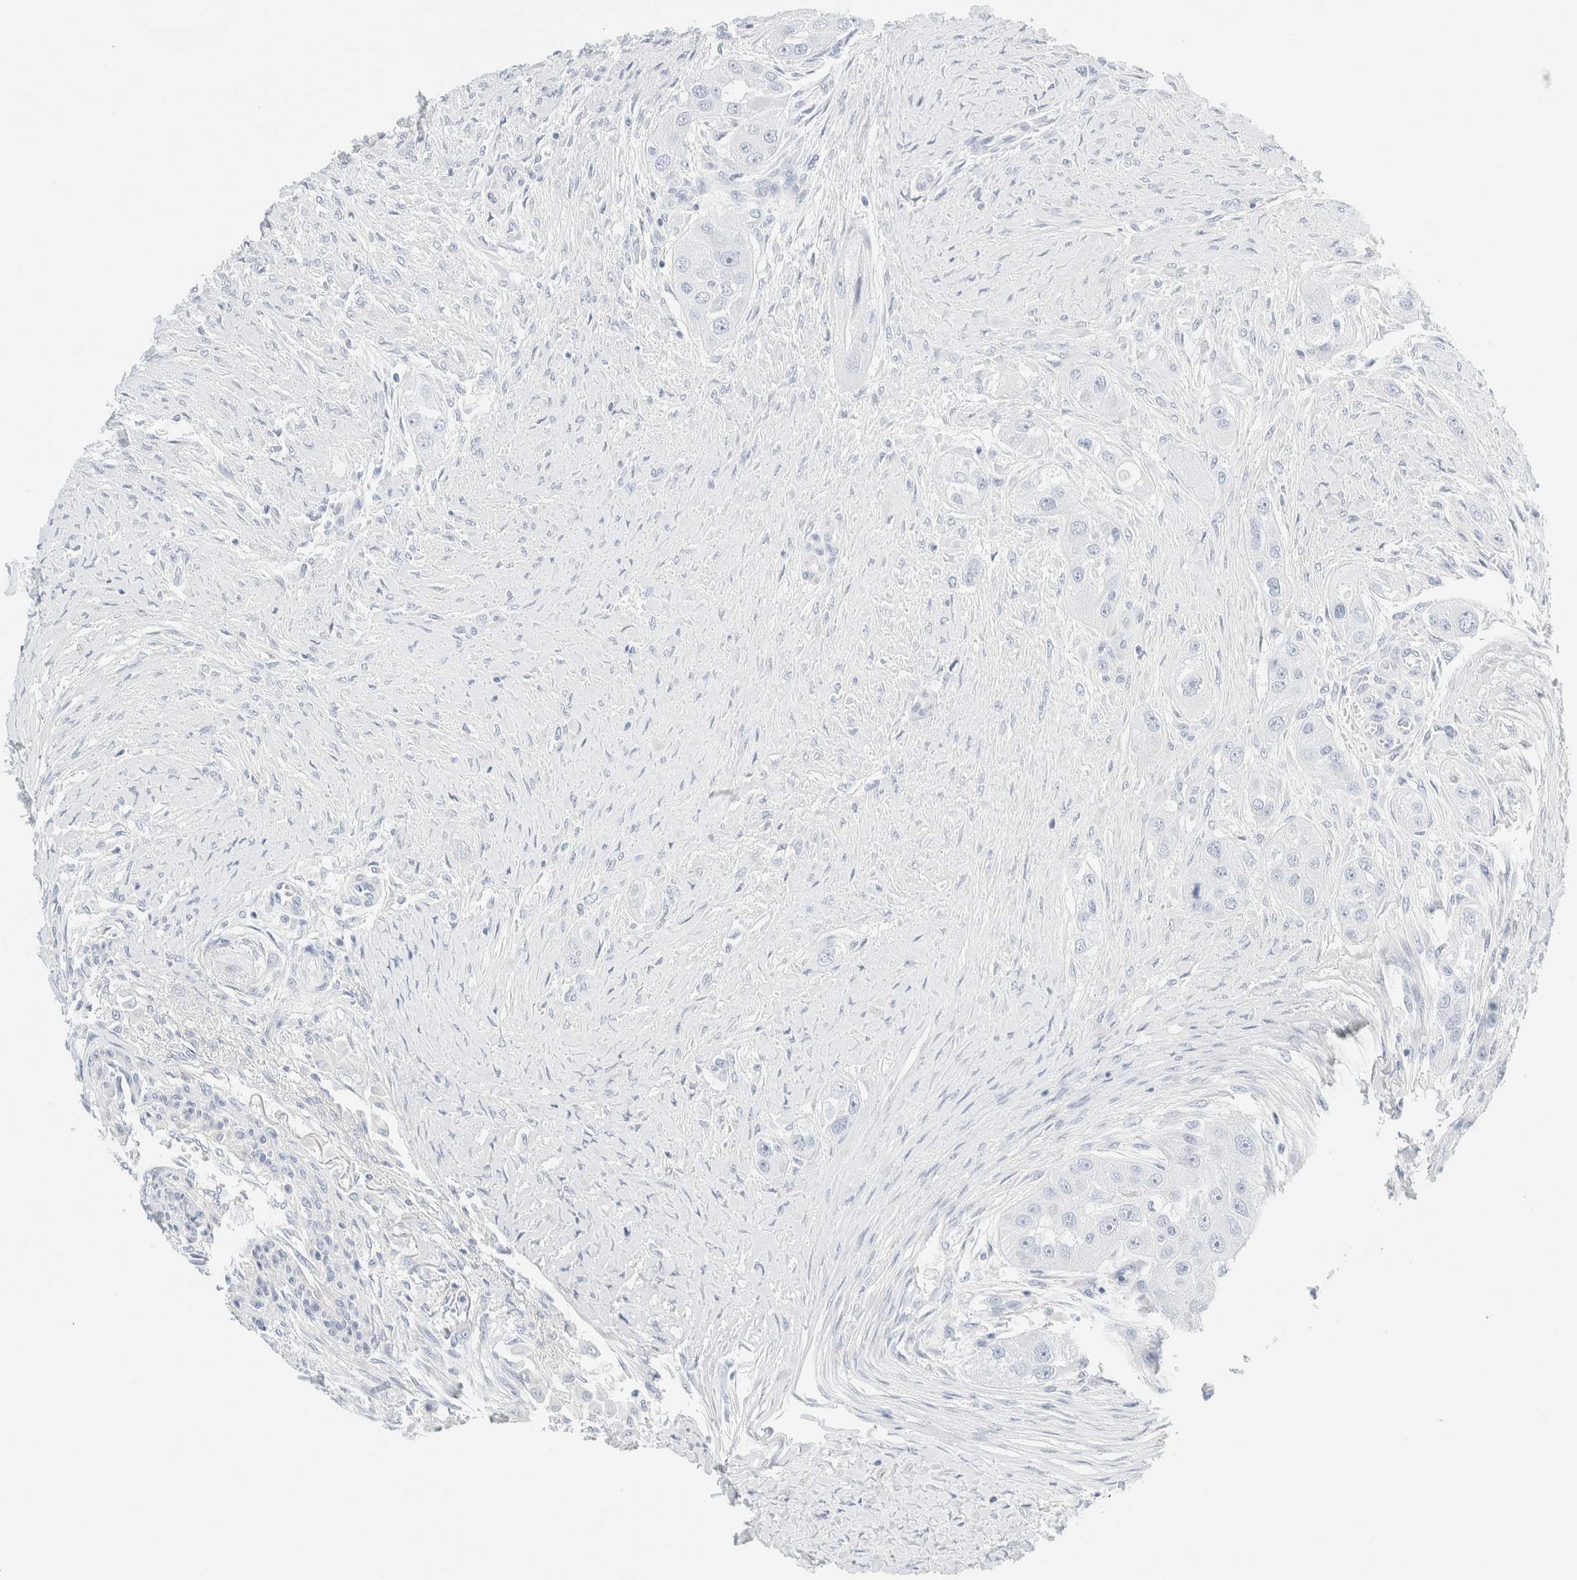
{"staining": {"intensity": "negative", "quantity": "none", "location": "none"}, "tissue": "head and neck cancer", "cell_type": "Tumor cells", "image_type": "cancer", "snomed": [{"axis": "morphology", "description": "Normal tissue, NOS"}, {"axis": "morphology", "description": "Squamous cell carcinoma, NOS"}, {"axis": "topography", "description": "Skeletal muscle"}, {"axis": "topography", "description": "Head-Neck"}], "caption": "Immunohistochemistry (IHC) histopathology image of neoplastic tissue: human squamous cell carcinoma (head and neck) stained with DAB (3,3'-diaminobenzidine) displays no significant protein expression in tumor cells.", "gene": "DPYS", "patient": {"sex": "male", "age": 51}}